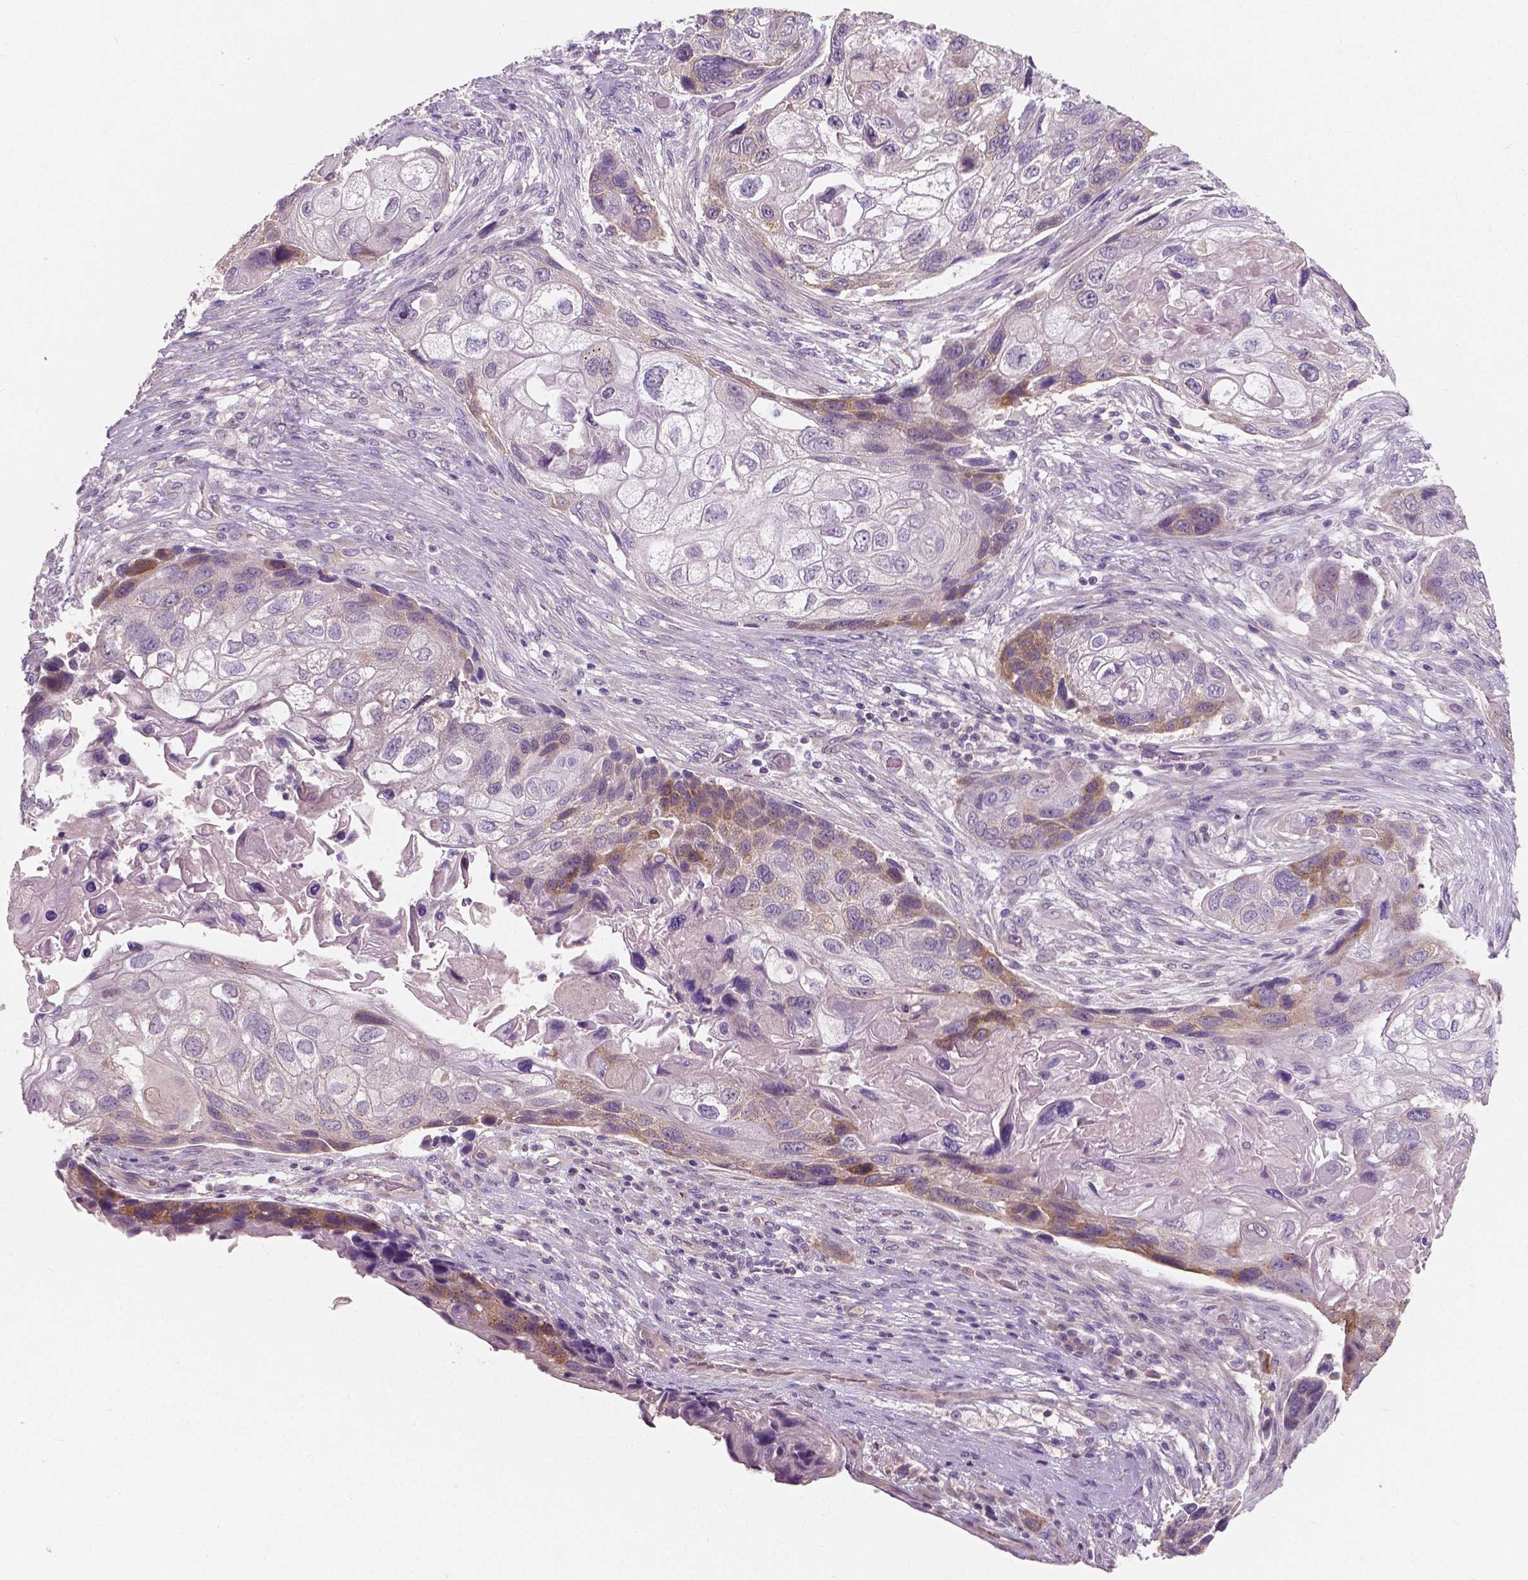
{"staining": {"intensity": "moderate", "quantity": "<25%", "location": "cytoplasmic/membranous"}, "tissue": "lung cancer", "cell_type": "Tumor cells", "image_type": "cancer", "snomed": [{"axis": "morphology", "description": "Squamous cell carcinoma, NOS"}, {"axis": "topography", "description": "Lung"}], "caption": "The photomicrograph shows staining of lung squamous cell carcinoma, revealing moderate cytoplasmic/membranous protein staining (brown color) within tumor cells. The protein of interest is shown in brown color, while the nuclei are stained blue.", "gene": "LSM14B", "patient": {"sex": "male", "age": 69}}